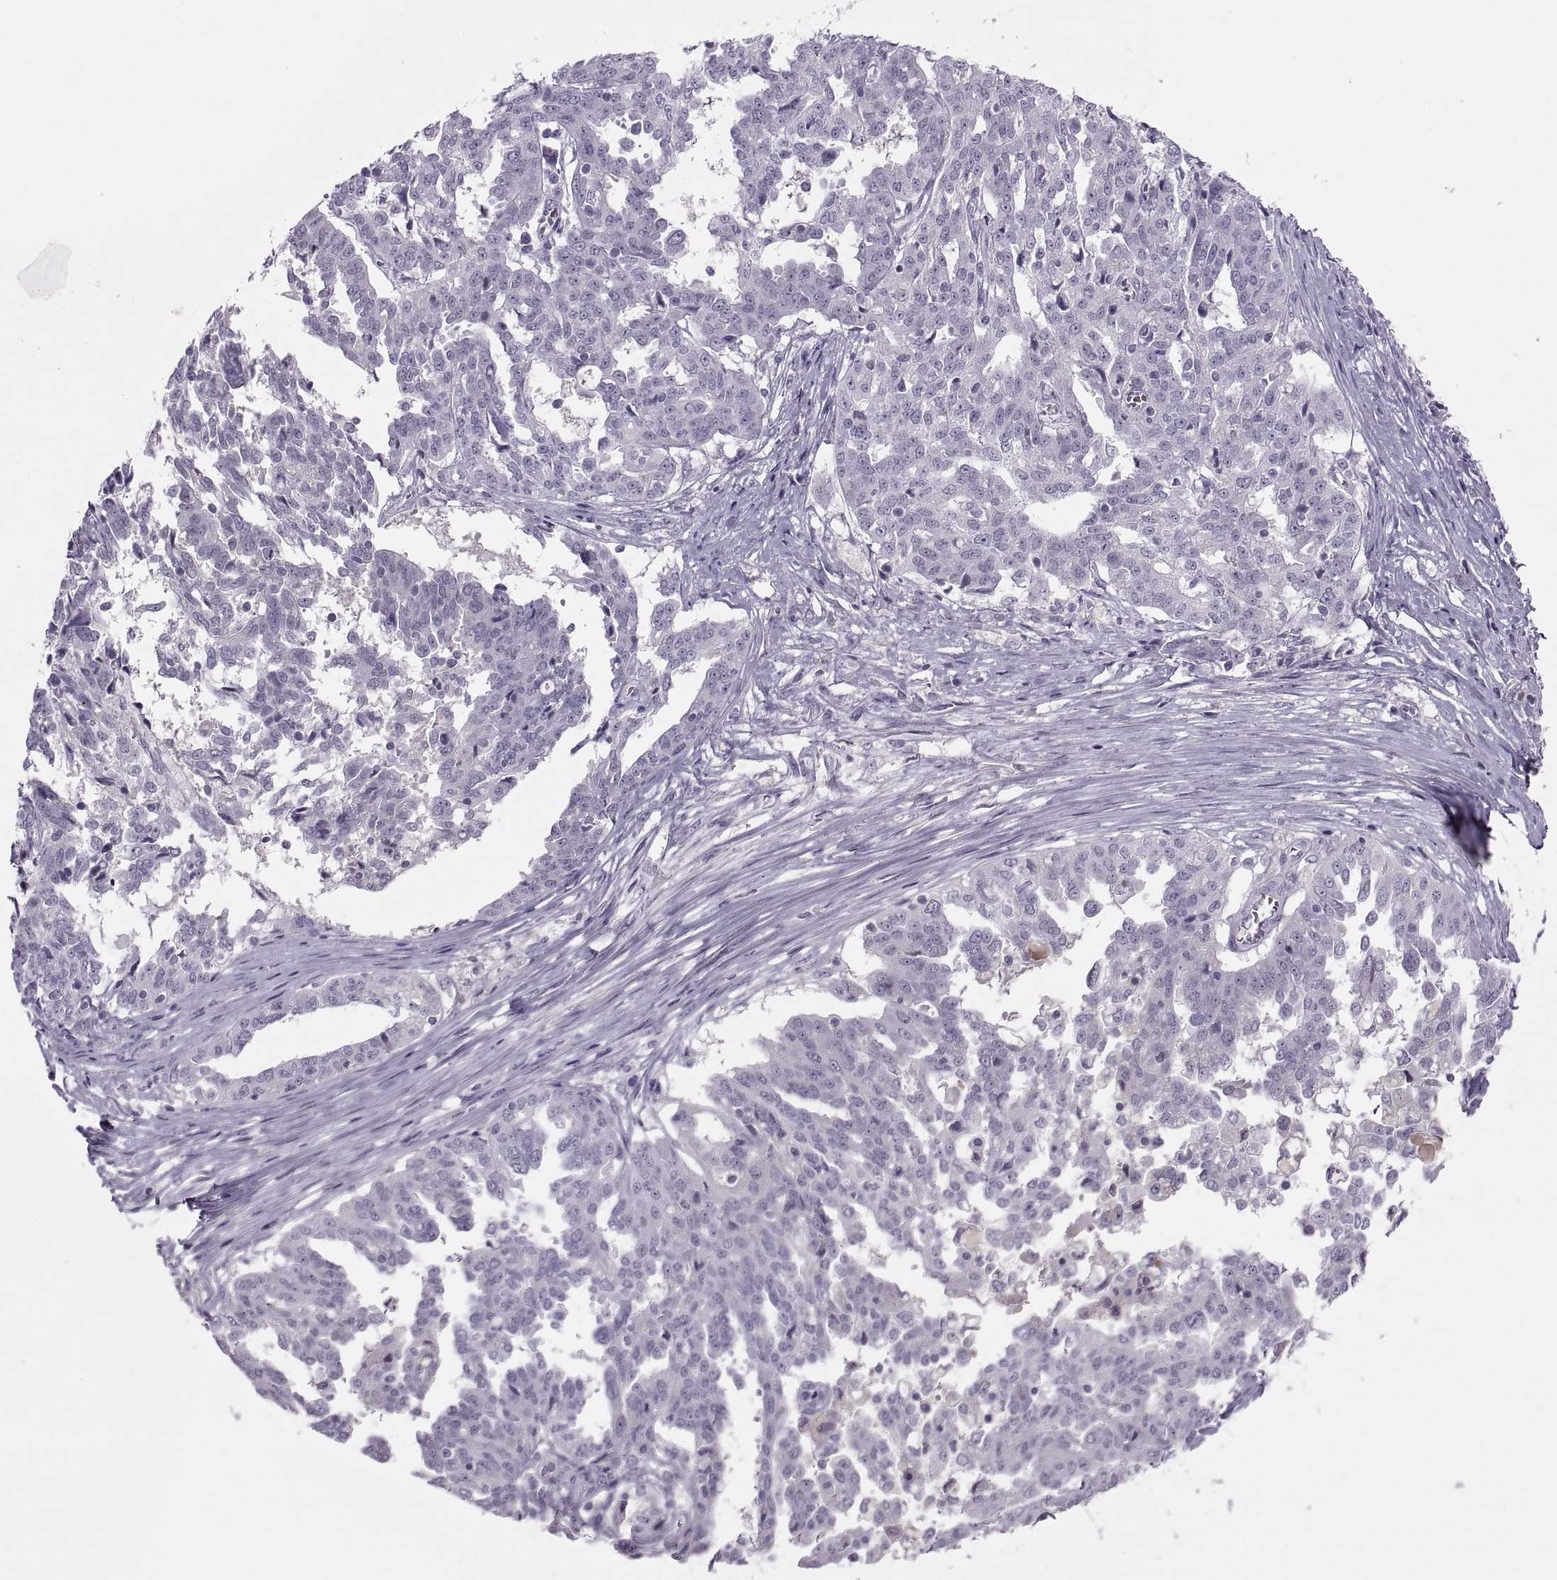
{"staining": {"intensity": "negative", "quantity": "none", "location": "none"}, "tissue": "ovarian cancer", "cell_type": "Tumor cells", "image_type": "cancer", "snomed": [{"axis": "morphology", "description": "Cystadenocarcinoma, serous, NOS"}, {"axis": "topography", "description": "Ovary"}], "caption": "The image shows no significant staining in tumor cells of ovarian cancer (serous cystadenocarcinoma).", "gene": "CHCT1", "patient": {"sex": "female", "age": 67}}